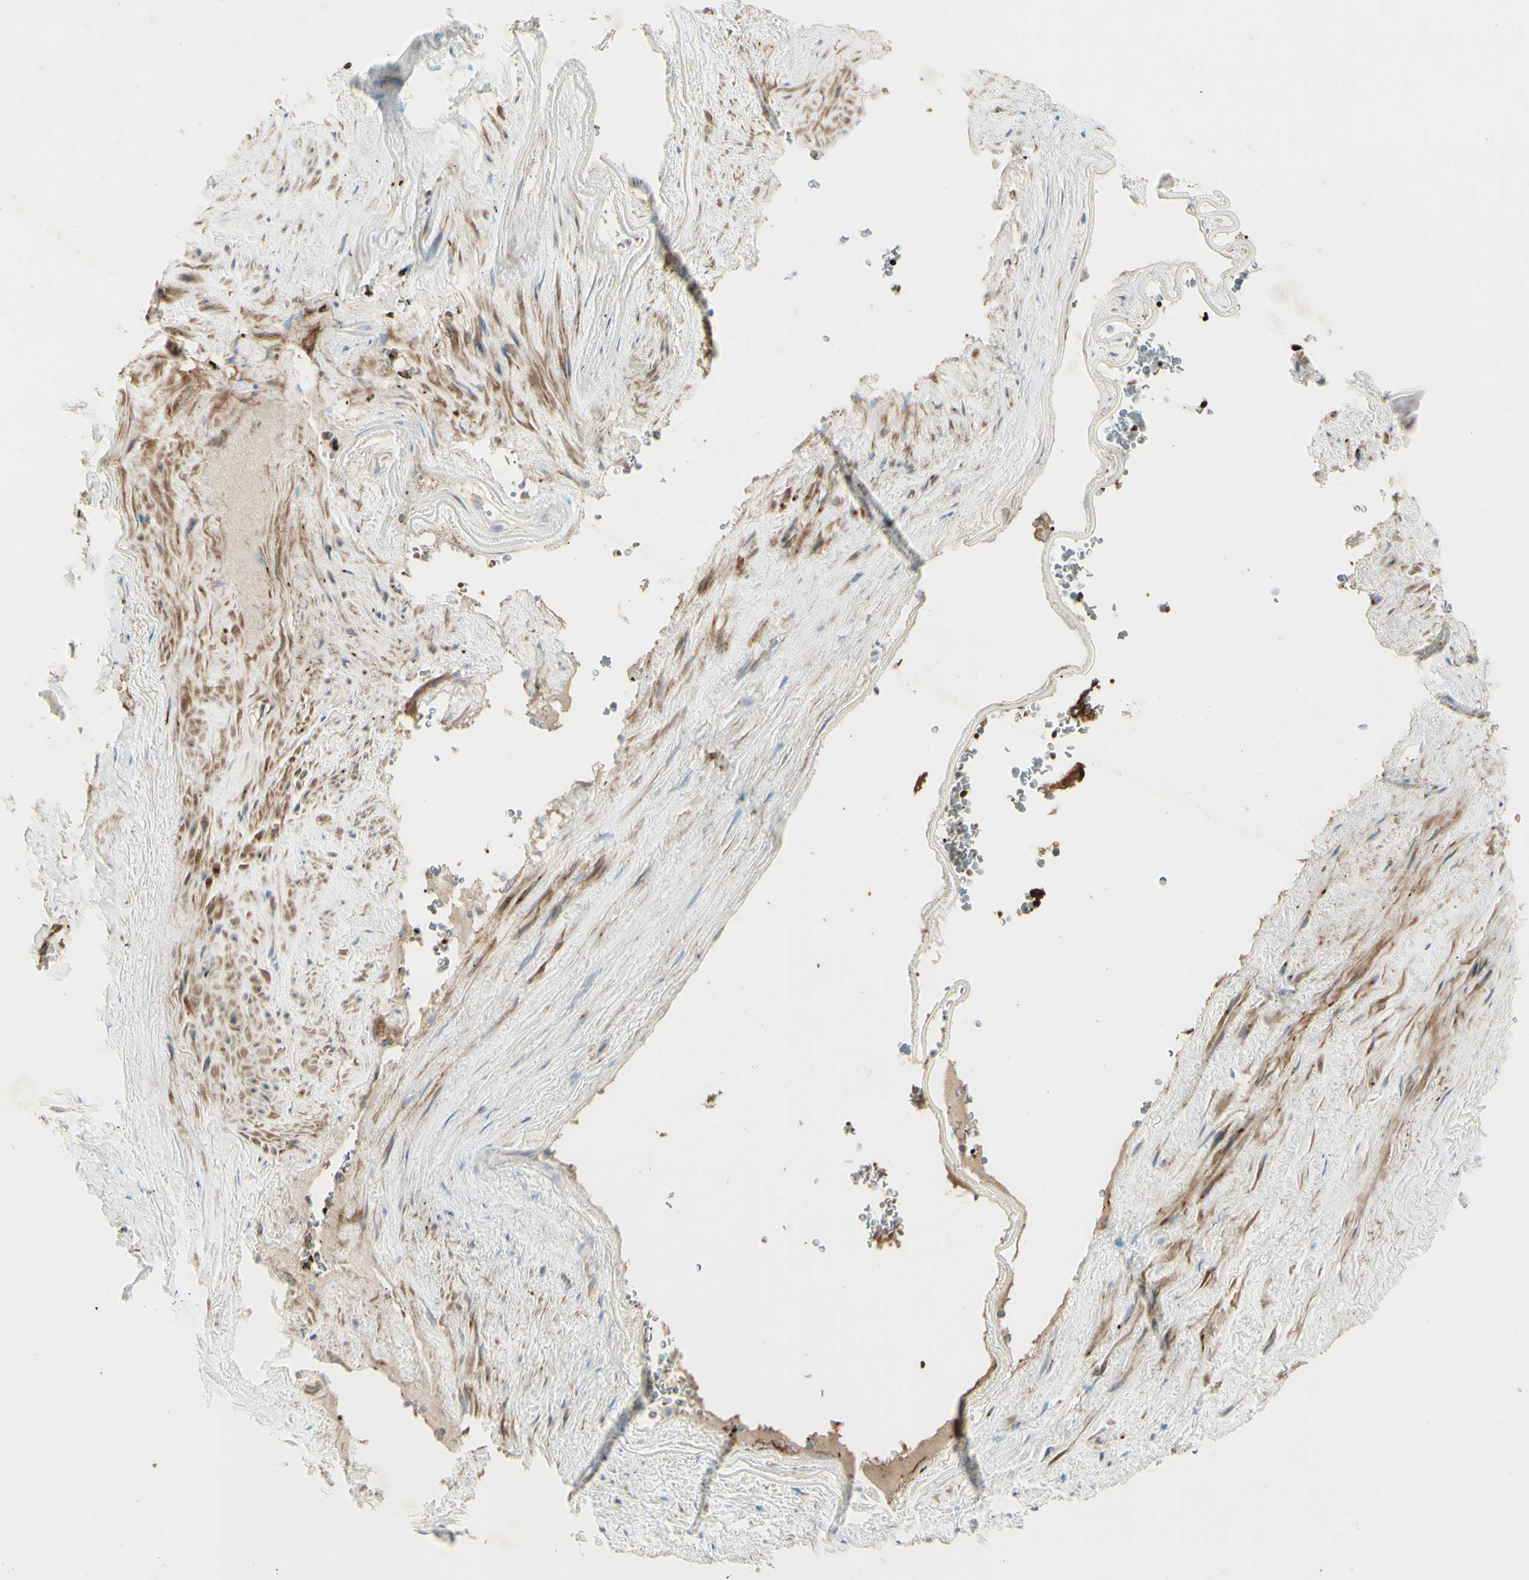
{"staining": {"intensity": "strong", "quantity": ">75%", "location": "cytoplasmic/membranous"}, "tissue": "adipose tissue", "cell_type": "Adipocytes", "image_type": "normal", "snomed": [{"axis": "morphology", "description": "Normal tissue, NOS"}, {"axis": "topography", "description": "Peripheral nerve tissue"}], "caption": "This photomicrograph shows IHC staining of unremarkable adipose tissue, with high strong cytoplasmic/membranous positivity in about >75% of adipocytes.", "gene": "GAN", "patient": {"sex": "male", "age": 70}}